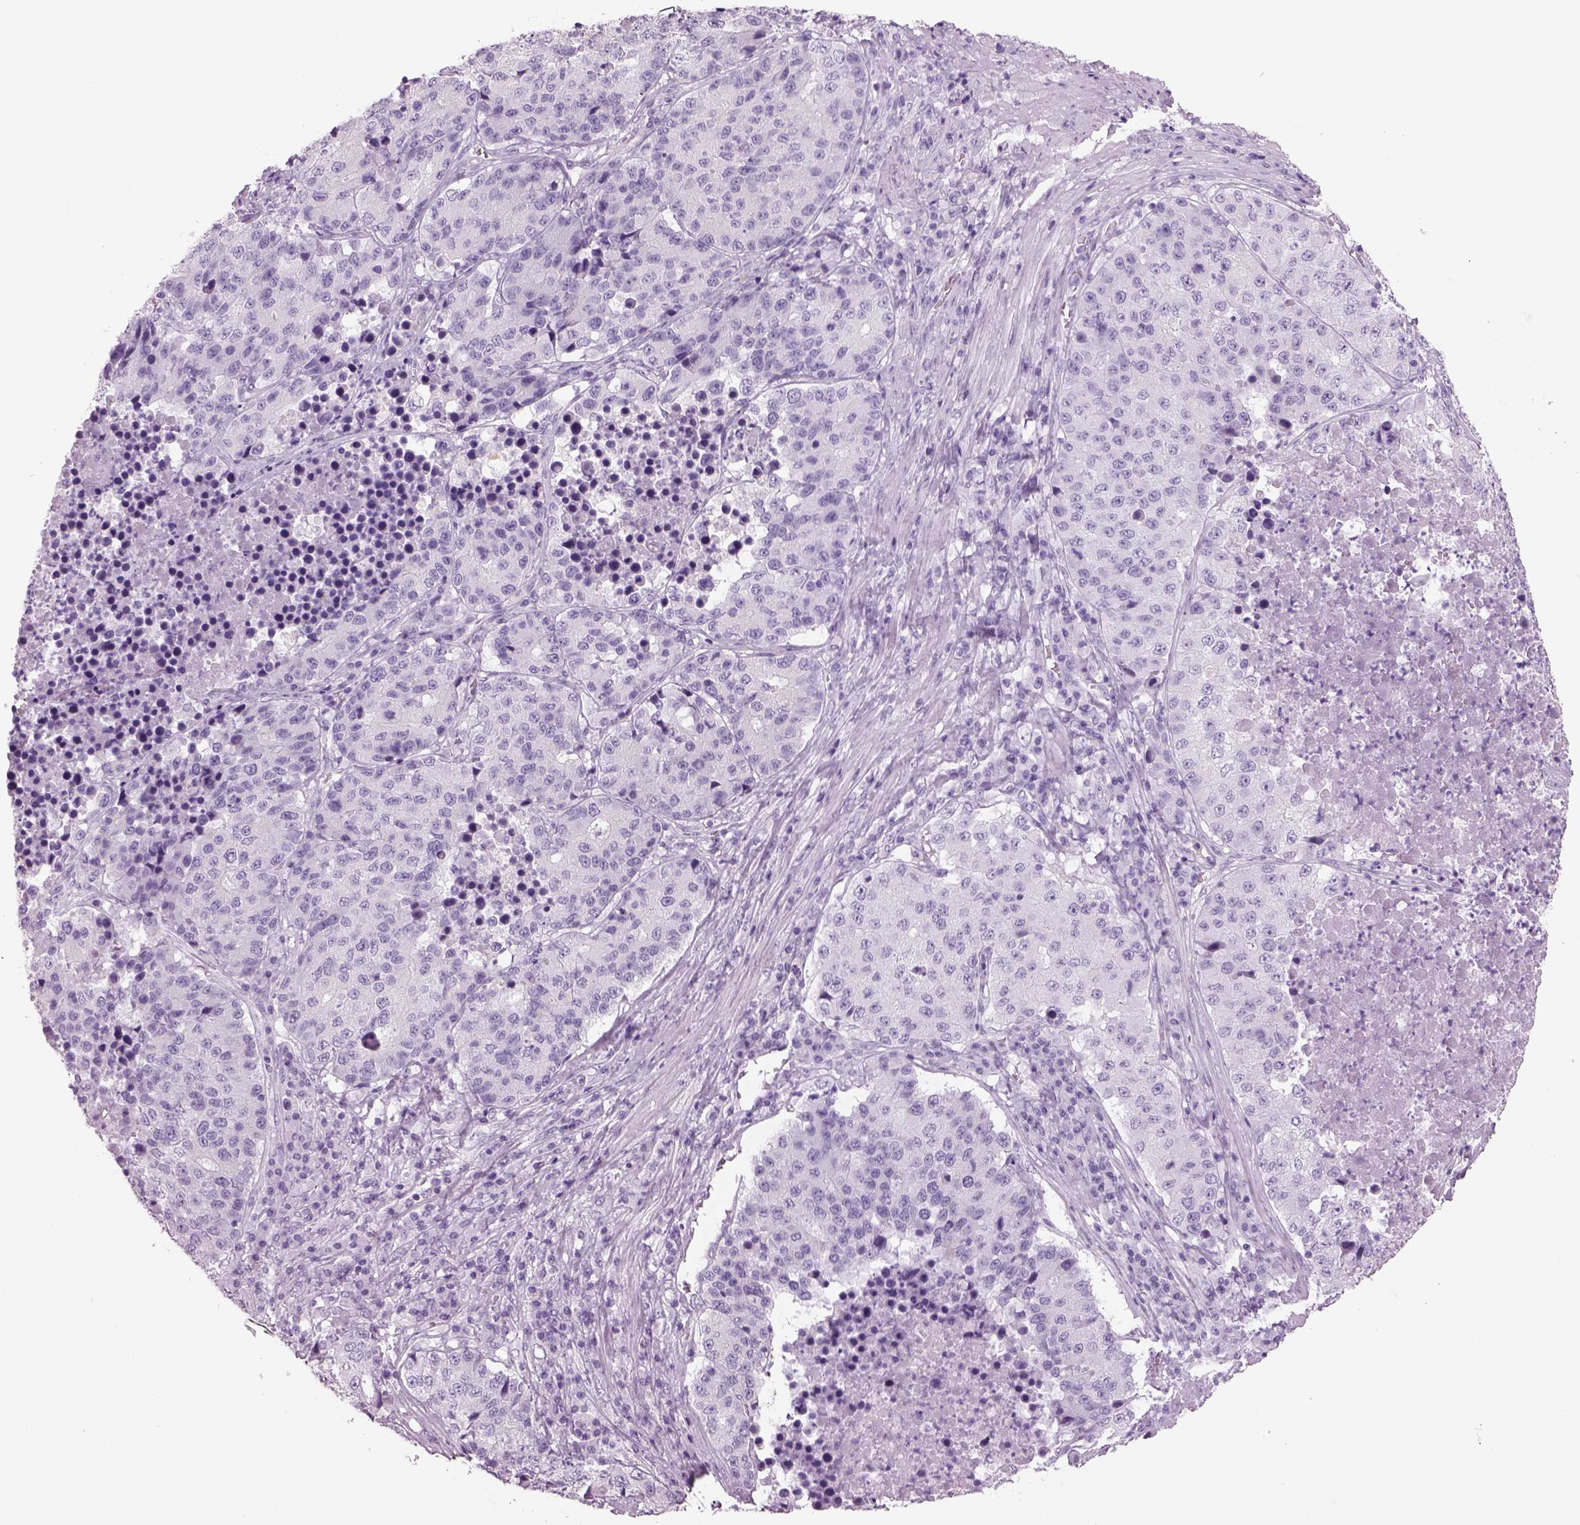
{"staining": {"intensity": "negative", "quantity": "none", "location": "none"}, "tissue": "stomach cancer", "cell_type": "Tumor cells", "image_type": "cancer", "snomed": [{"axis": "morphology", "description": "Adenocarcinoma, NOS"}, {"axis": "topography", "description": "Stomach"}], "caption": "Immunohistochemistry (IHC) image of stomach adenocarcinoma stained for a protein (brown), which displays no expression in tumor cells.", "gene": "RHO", "patient": {"sex": "male", "age": 71}}